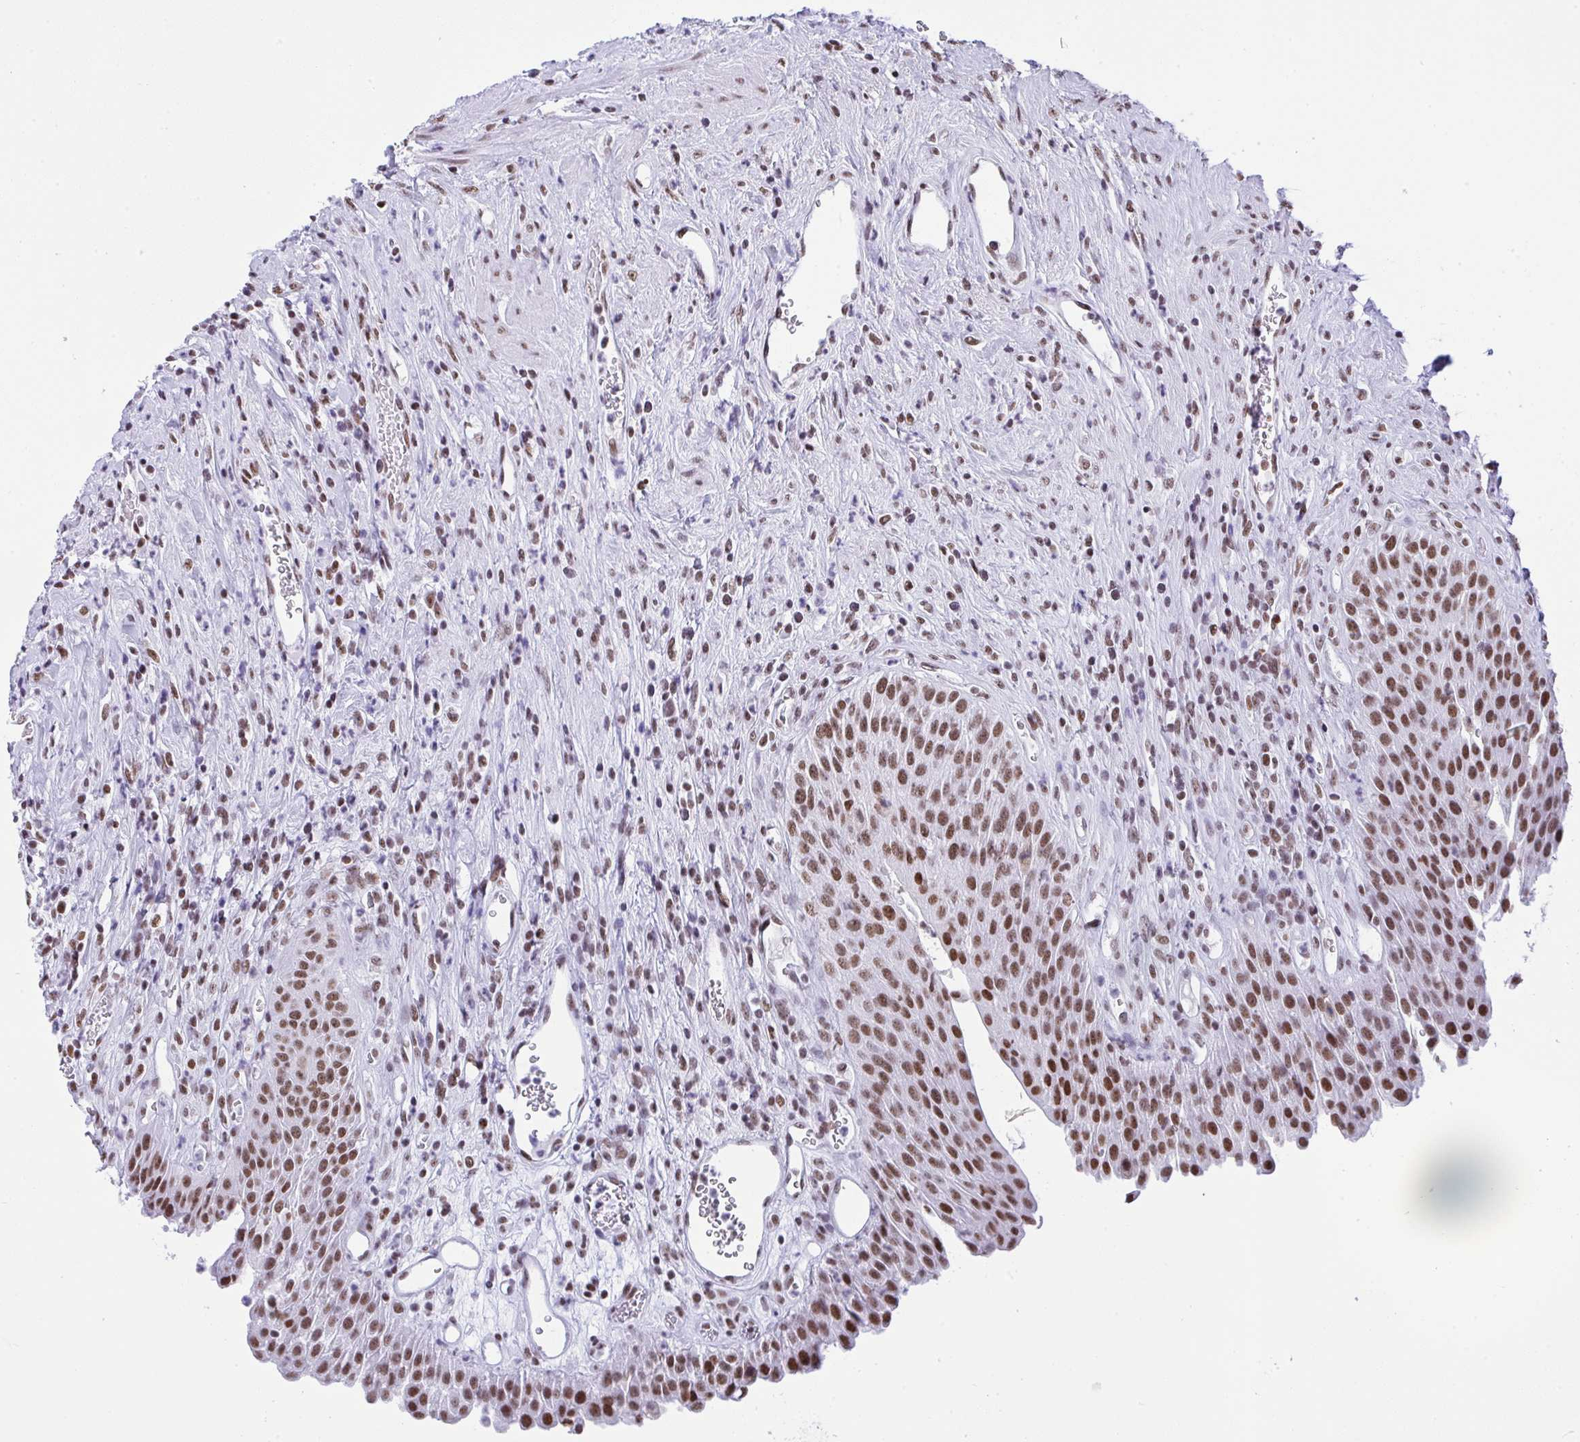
{"staining": {"intensity": "moderate", "quantity": ">75%", "location": "nuclear"}, "tissue": "urinary bladder", "cell_type": "Urothelial cells", "image_type": "normal", "snomed": [{"axis": "morphology", "description": "Normal tissue, NOS"}, {"axis": "topography", "description": "Urinary bladder"}], "caption": "Urothelial cells show medium levels of moderate nuclear expression in about >75% of cells in unremarkable human urinary bladder. The staining was performed using DAB (3,3'-diaminobenzidine), with brown indicating positive protein expression. Nuclei are stained blue with hematoxylin.", "gene": "DDX52", "patient": {"sex": "female", "age": 56}}